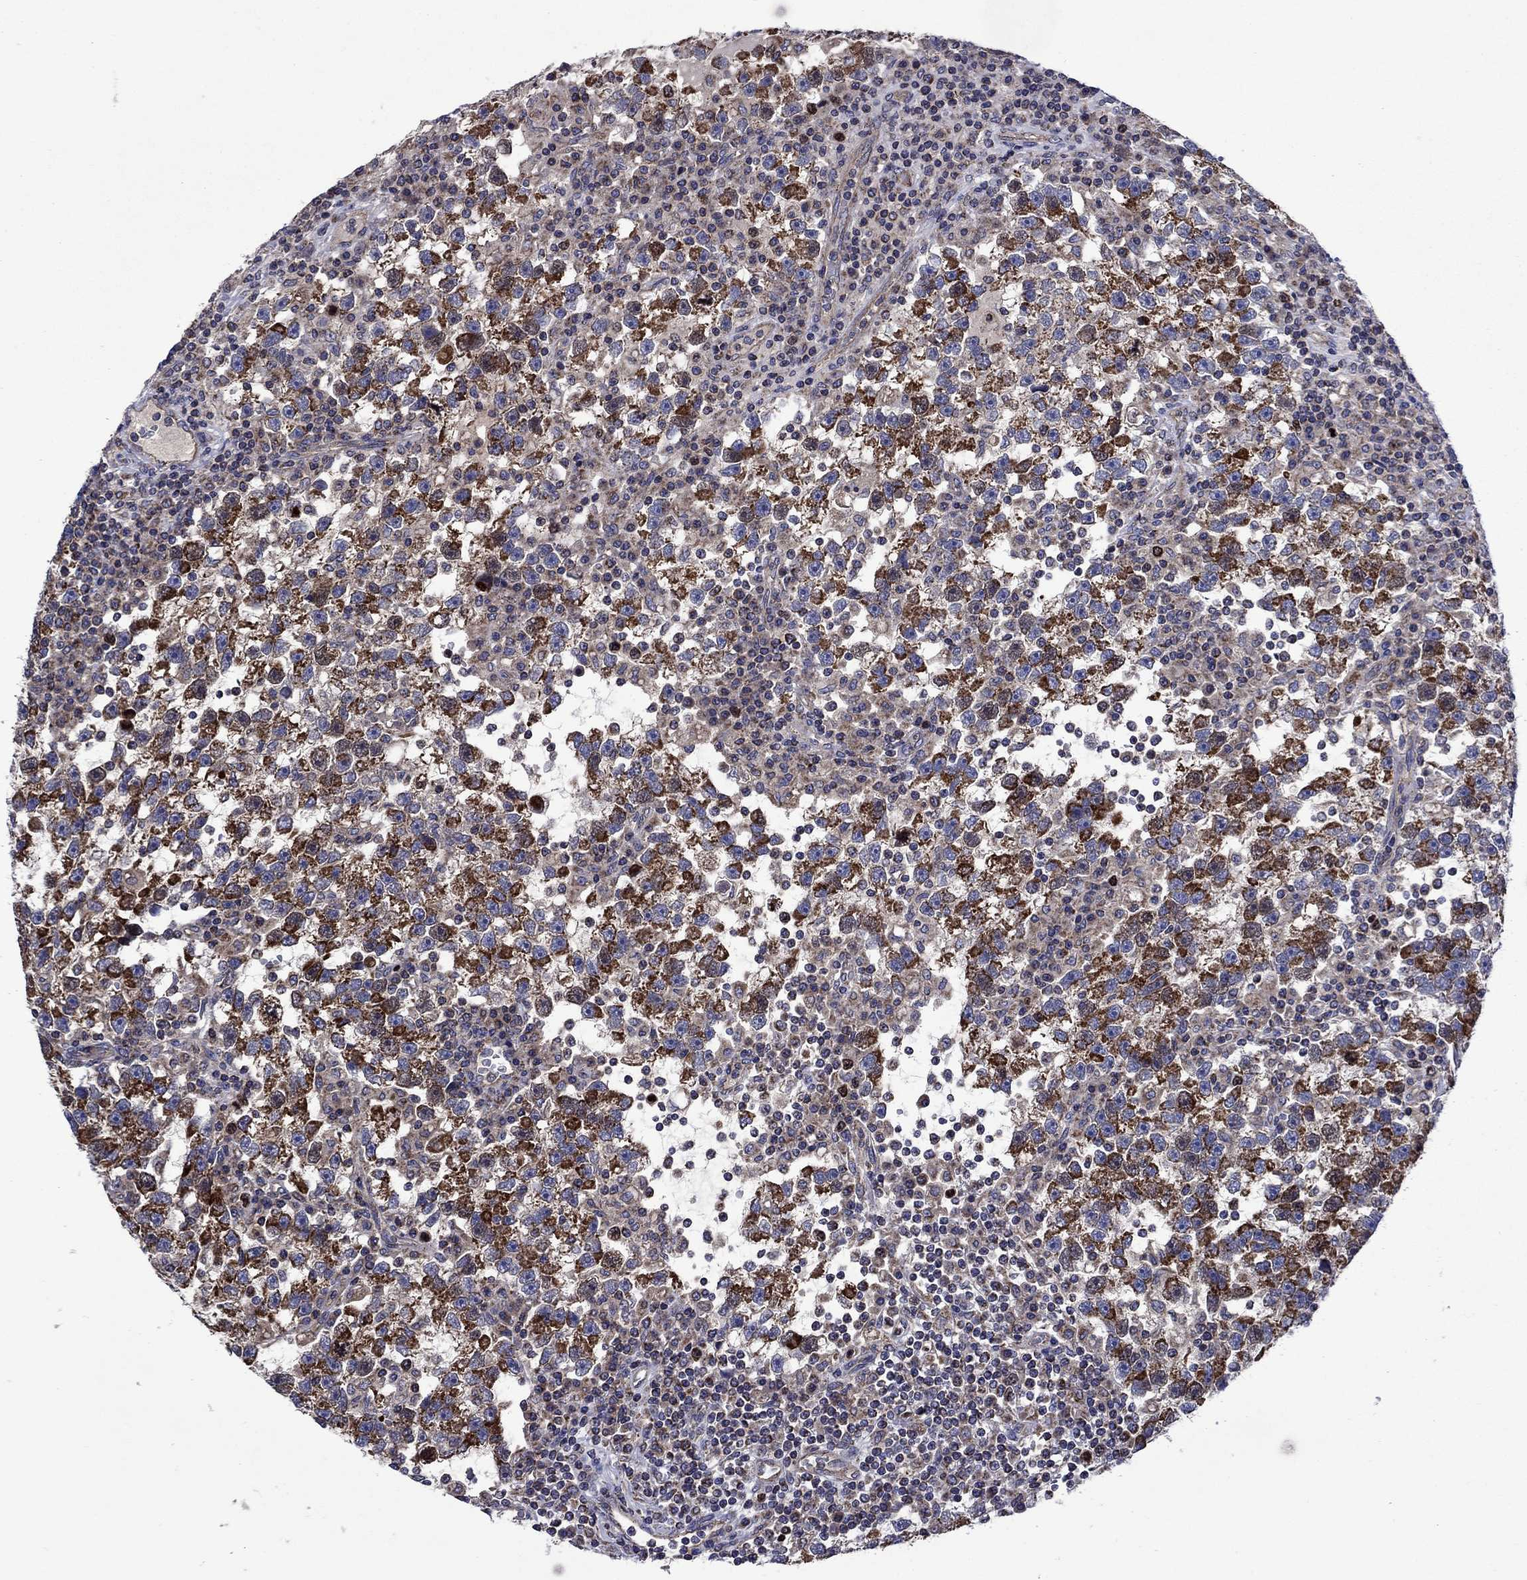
{"staining": {"intensity": "strong", "quantity": "25%-75%", "location": "cytoplasmic/membranous"}, "tissue": "testis cancer", "cell_type": "Tumor cells", "image_type": "cancer", "snomed": [{"axis": "morphology", "description": "Seminoma, NOS"}, {"axis": "topography", "description": "Testis"}], "caption": "A brown stain highlights strong cytoplasmic/membranous expression of a protein in testis cancer (seminoma) tumor cells. The protein of interest is shown in brown color, while the nuclei are stained blue.", "gene": "KIF22", "patient": {"sex": "male", "age": 47}}